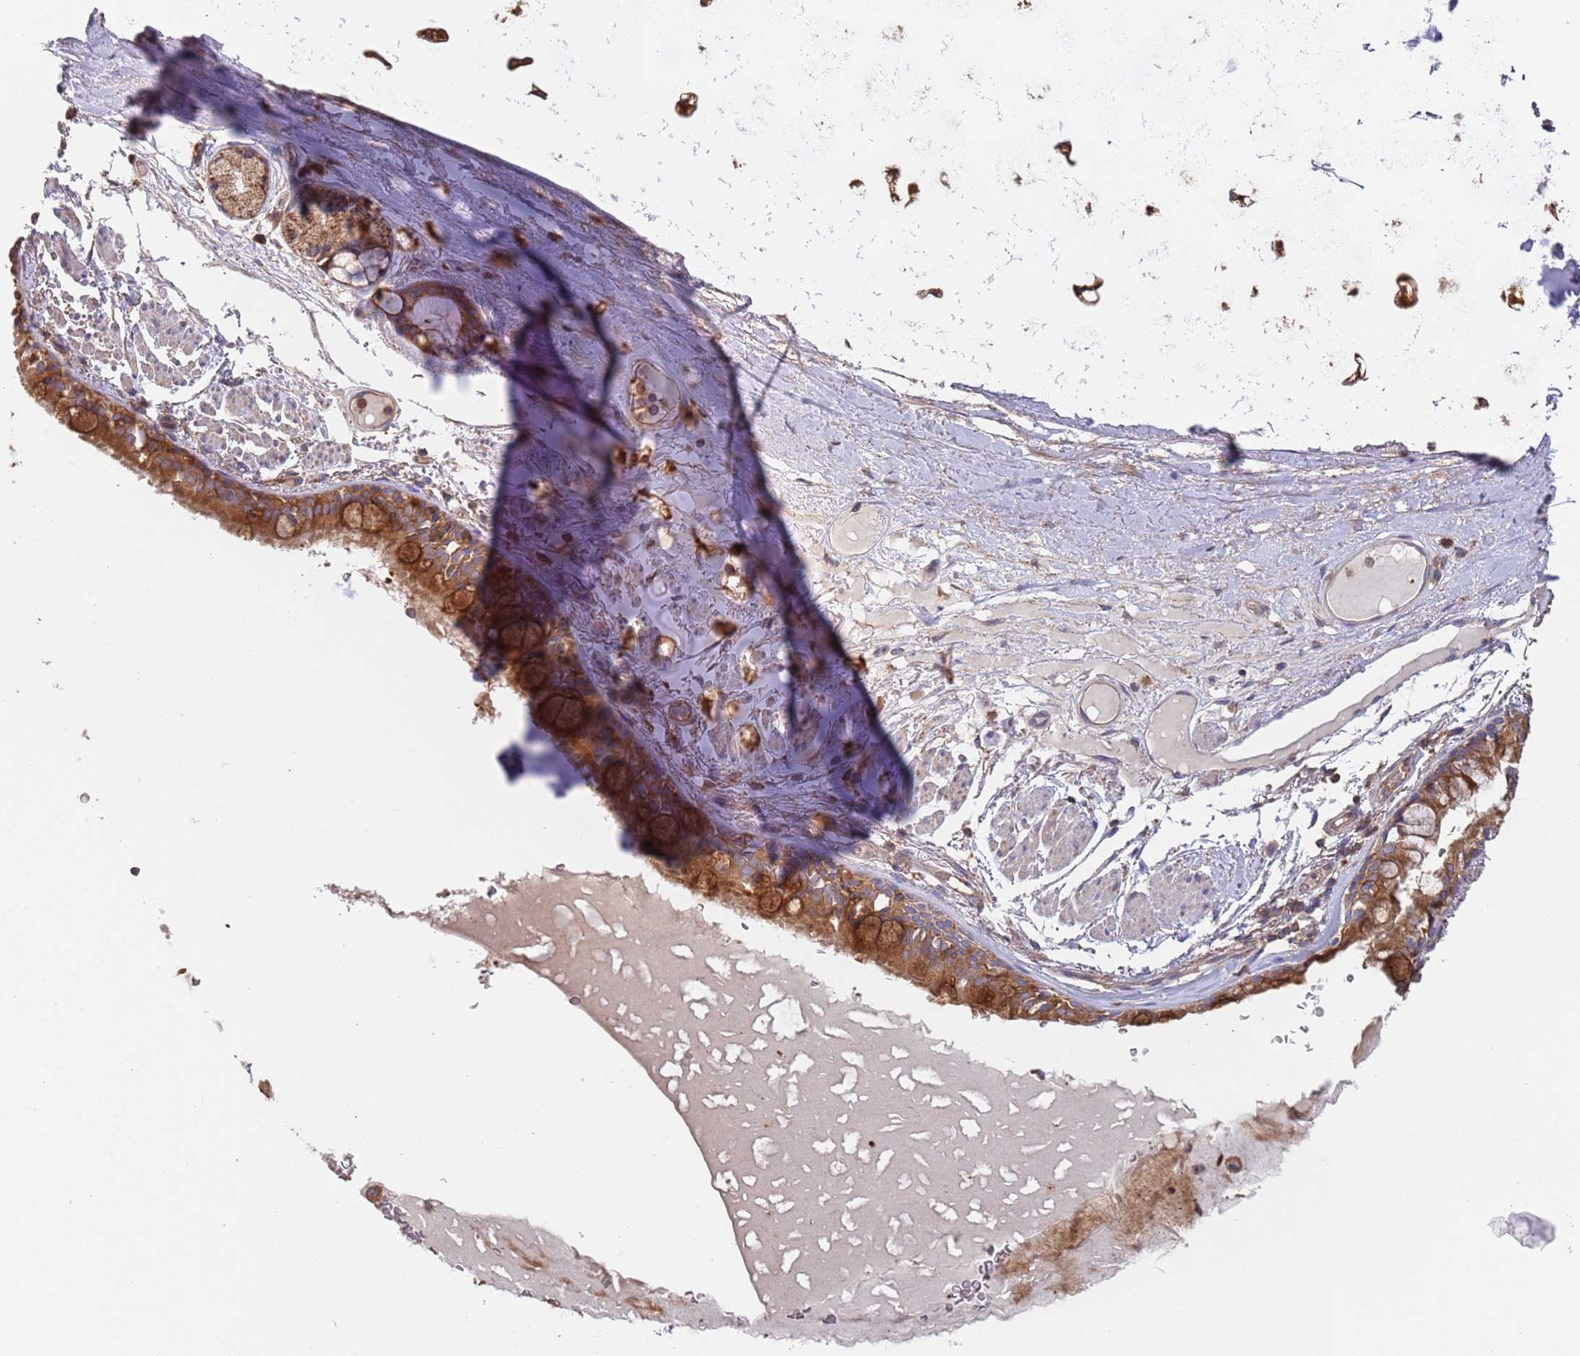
{"staining": {"intensity": "moderate", "quantity": ">75%", "location": "cytoplasmic/membranous"}, "tissue": "bronchus", "cell_type": "Respiratory epithelial cells", "image_type": "normal", "snomed": [{"axis": "morphology", "description": "Normal tissue, NOS"}, {"axis": "topography", "description": "Bronchus"}], "caption": "Immunohistochemistry of benign human bronchus demonstrates medium levels of moderate cytoplasmic/membranous staining in approximately >75% of respiratory epithelial cells. The protein is shown in brown color, while the nuclei are stained blue.", "gene": "GDI1", "patient": {"sex": "male", "age": 70}}